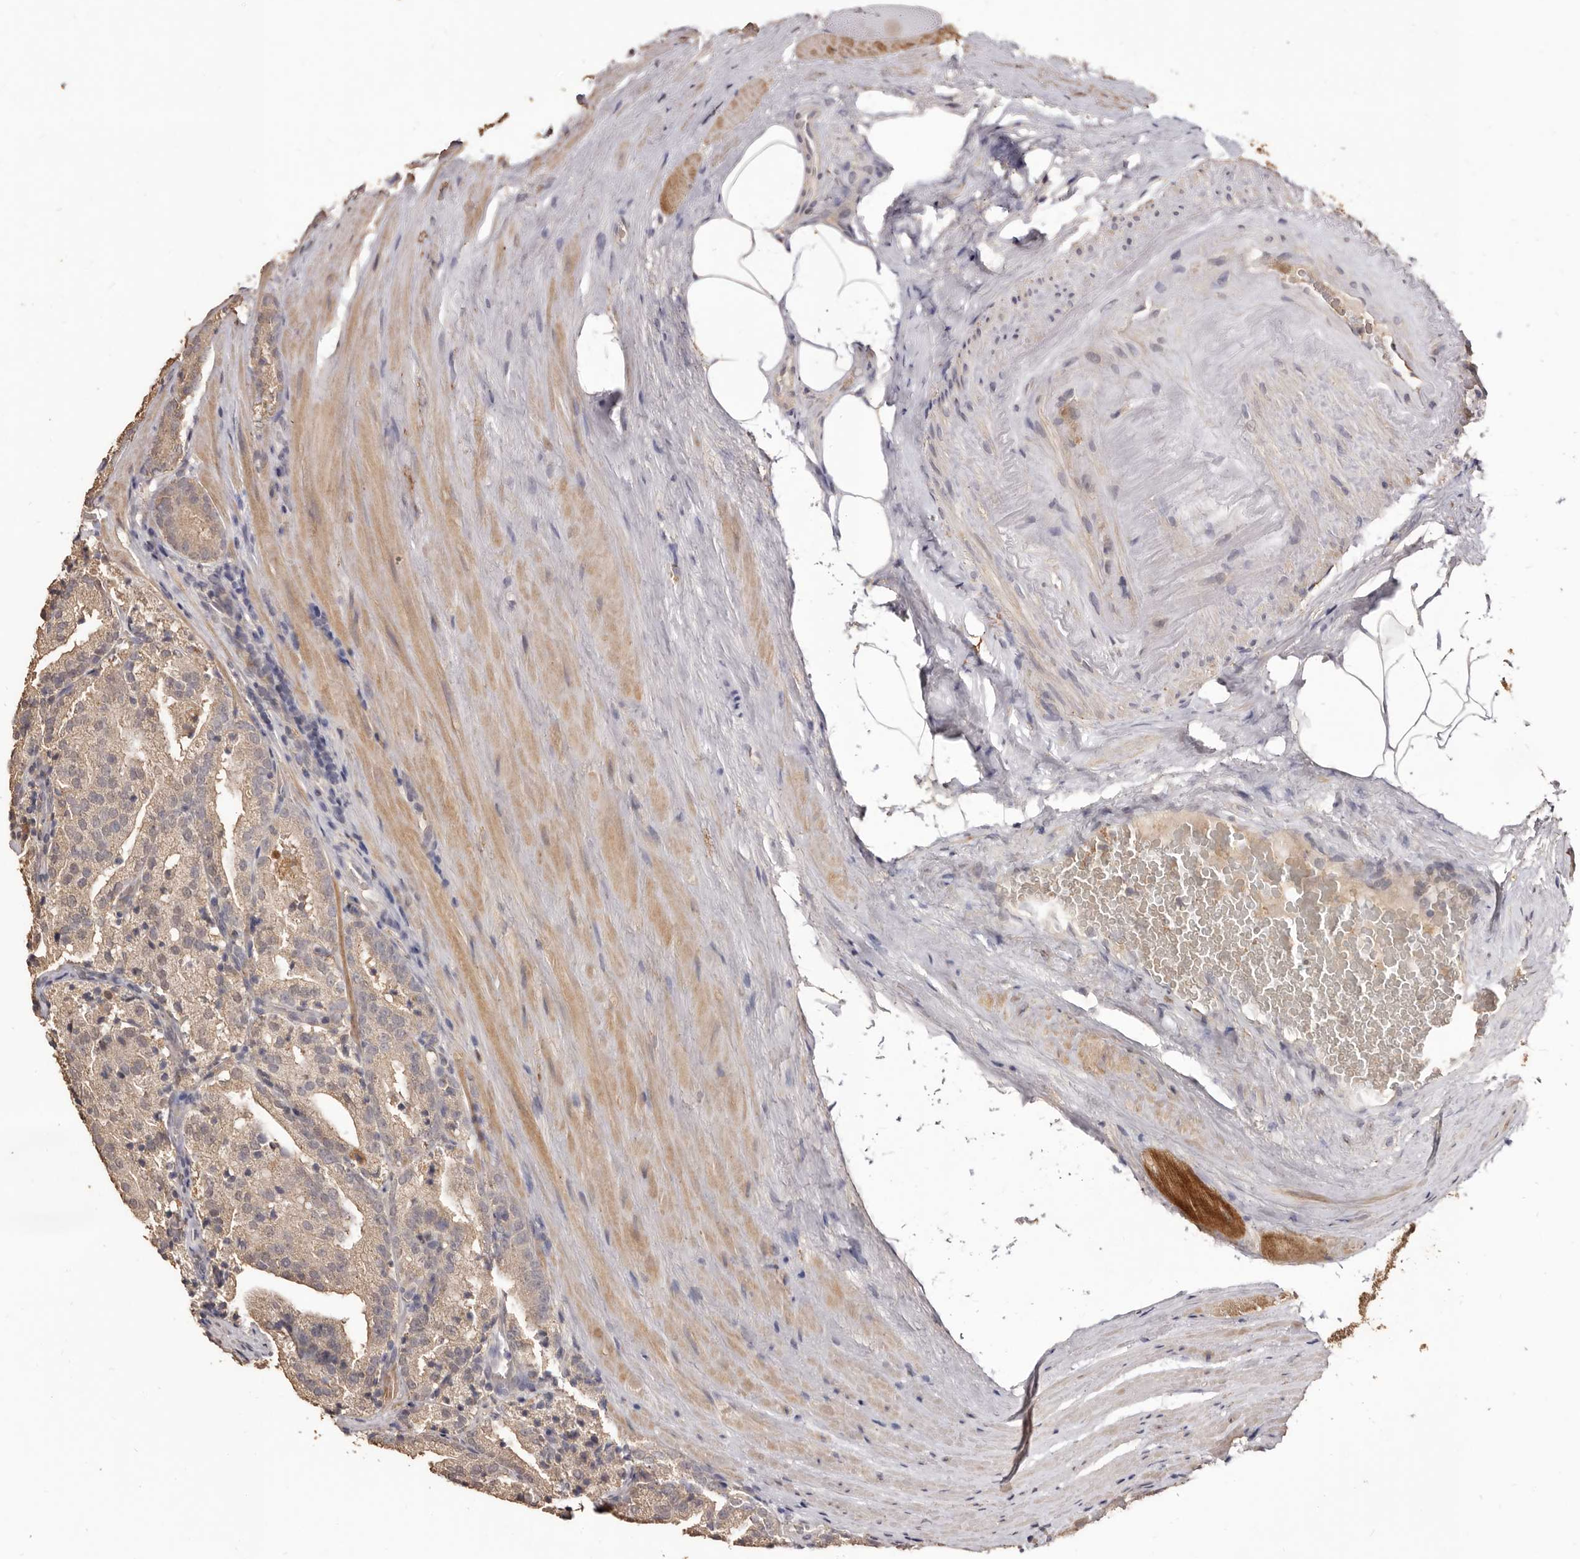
{"staining": {"intensity": "weak", "quantity": "25%-75%", "location": "cytoplasmic/membranous"}, "tissue": "prostate cancer", "cell_type": "Tumor cells", "image_type": "cancer", "snomed": [{"axis": "morphology", "description": "Adenocarcinoma, High grade"}, {"axis": "topography", "description": "Prostate"}], "caption": "Weak cytoplasmic/membranous protein expression is appreciated in about 25%-75% of tumor cells in prostate cancer.", "gene": "INAVA", "patient": {"sex": "male", "age": 57}}